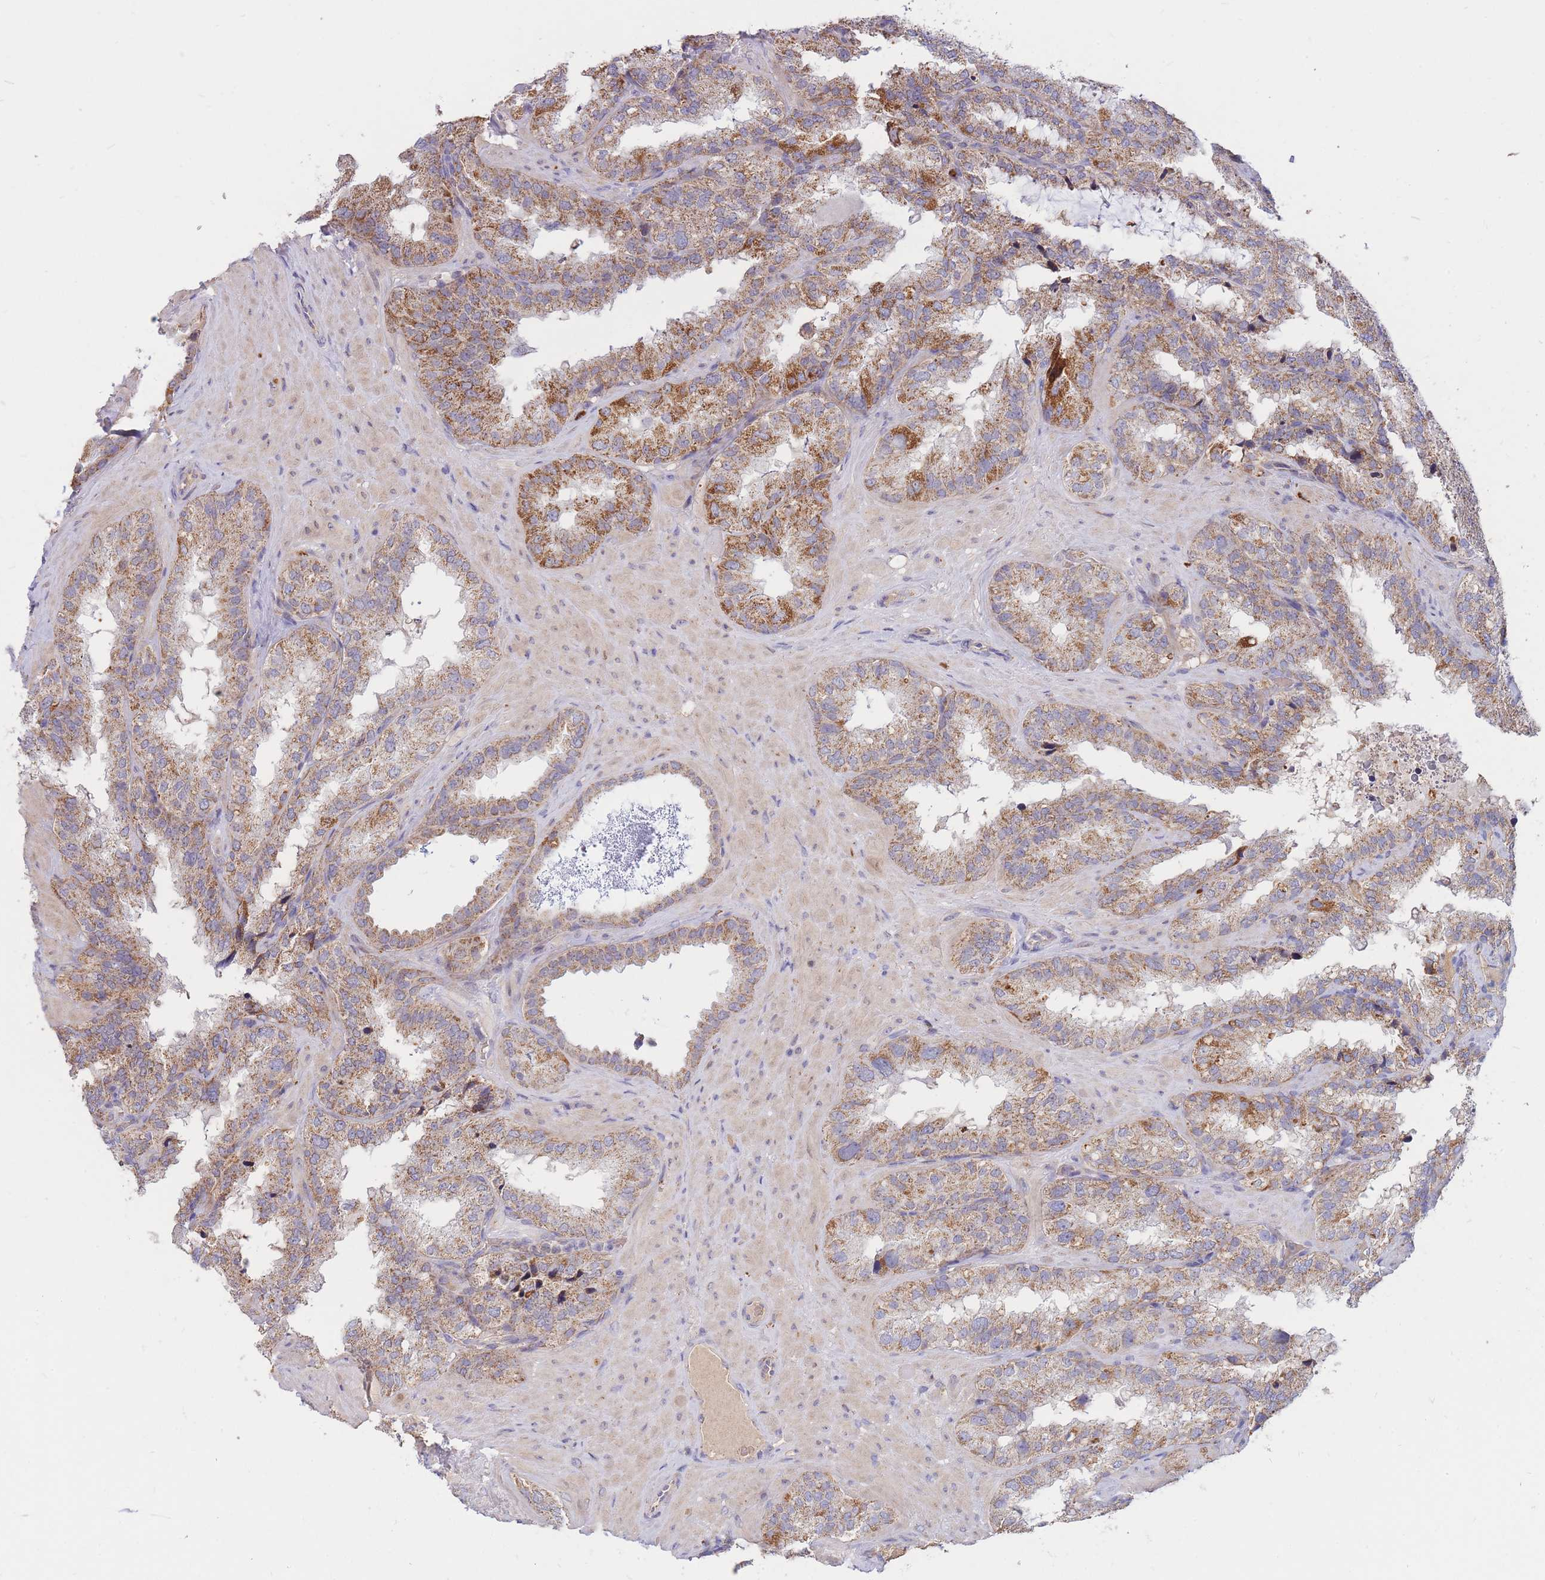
{"staining": {"intensity": "moderate", "quantity": ">75%", "location": "cytoplasmic/membranous"}, "tissue": "seminal vesicle", "cell_type": "Glandular cells", "image_type": "normal", "snomed": [{"axis": "morphology", "description": "Normal tissue, NOS"}, {"axis": "topography", "description": "Seminal veicle"}], "caption": "Normal seminal vesicle was stained to show a protein in brown. There is medium levels of moderate cytoplasmic/membranous expression in about >75% of glandular cells. The staining is performed using DAB brown chromogen to label protein expression. The nuclei are counter-stained blue using hematoxylin.", "gene": "PTPMT1", "patient": {"sex": "male", "age": 58}}